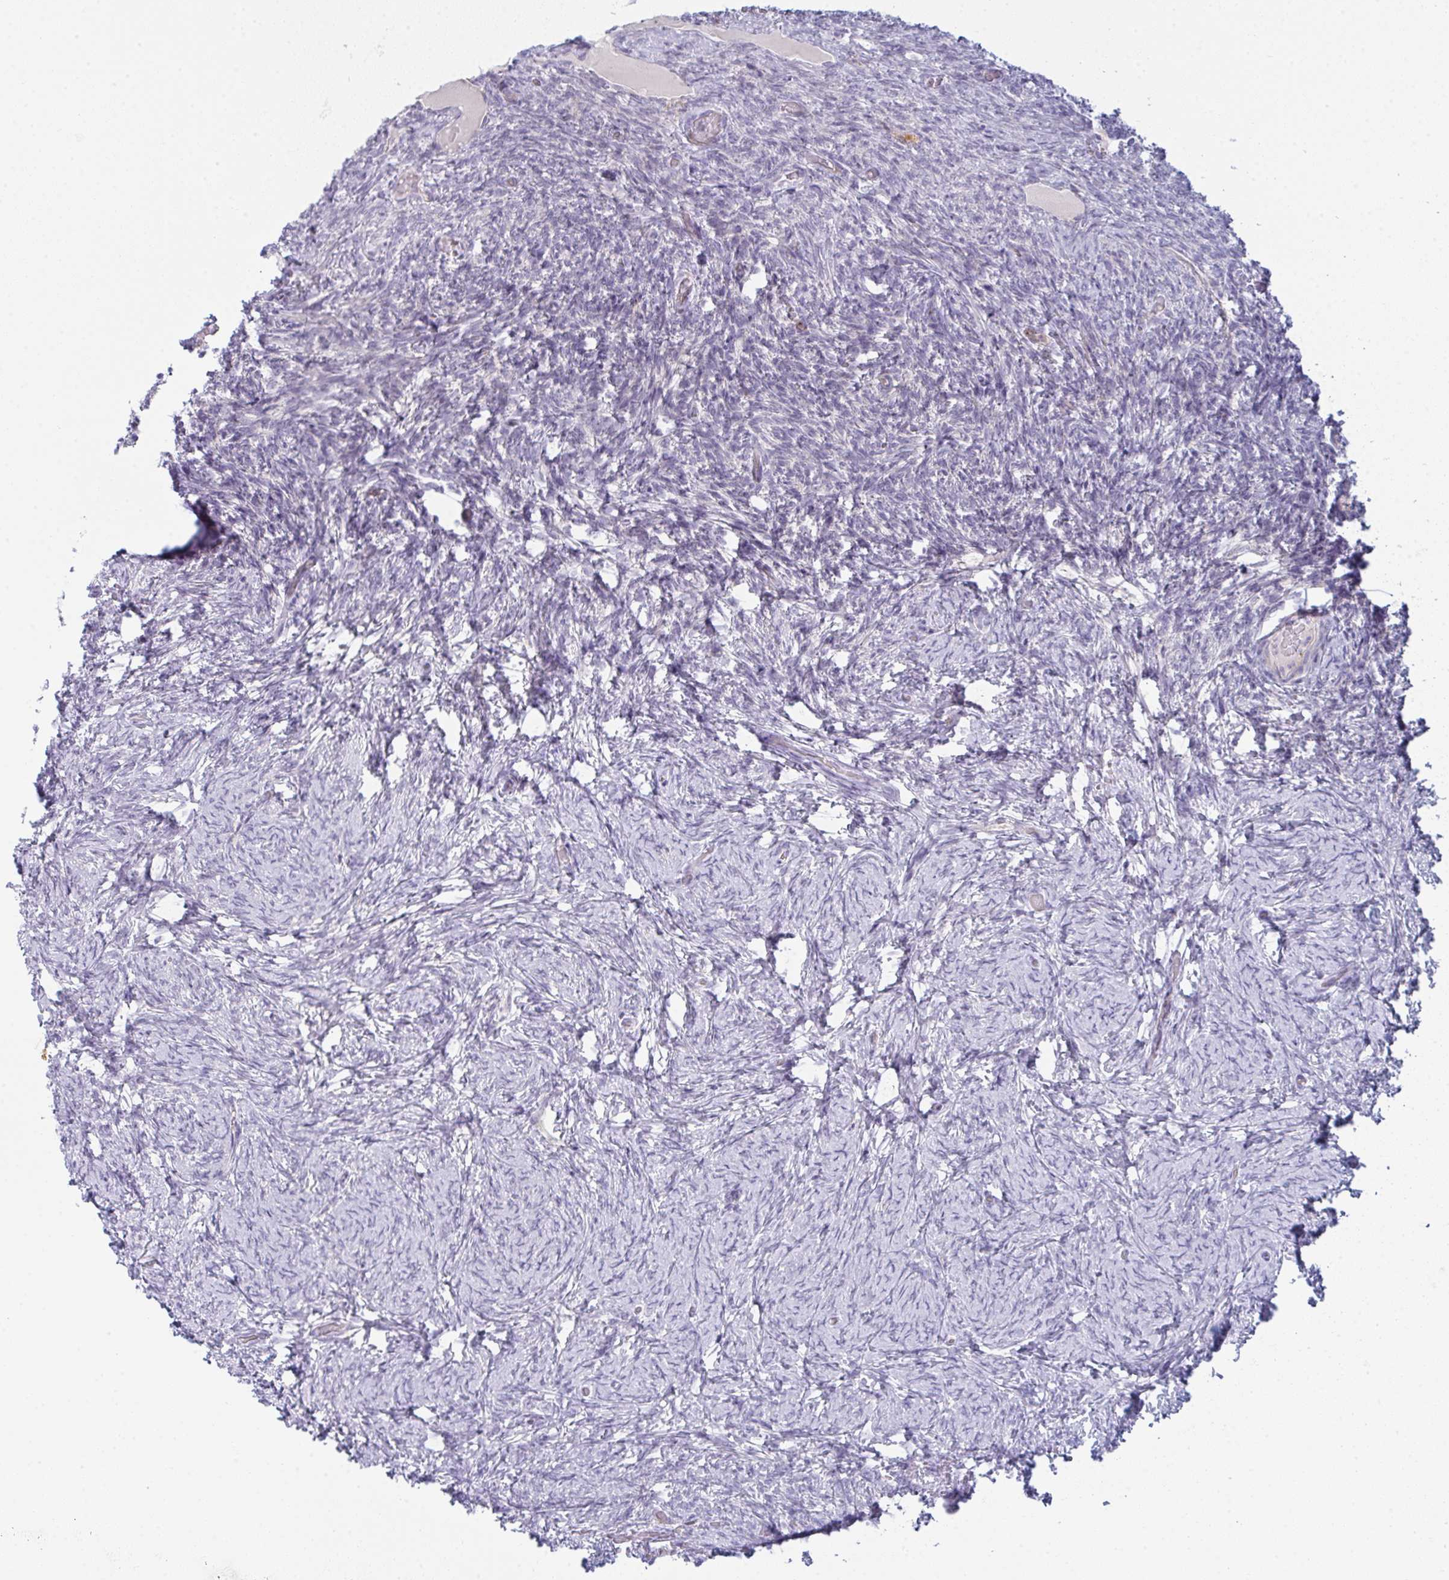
{"staining": {"intensity": "negative", "quantity": "none", "location": "none"}, "tissue": "ovary", "cell_type": "Ovarian stroma cells", "image_type": "normal", "snomed": [{"axis": "morphology", "description": "Normal tissue, NOS"}, {"axis": "topography", "description": "Ovary"}], "caption": "A high-resolution image shows IHC staining of unremarkable ovary, which demonstrates no significant positivity in ovarian stroma cells. Nuclei are stained in blue.", "gene": "CD80", "patient": {"sex": "female", "age": 34}}